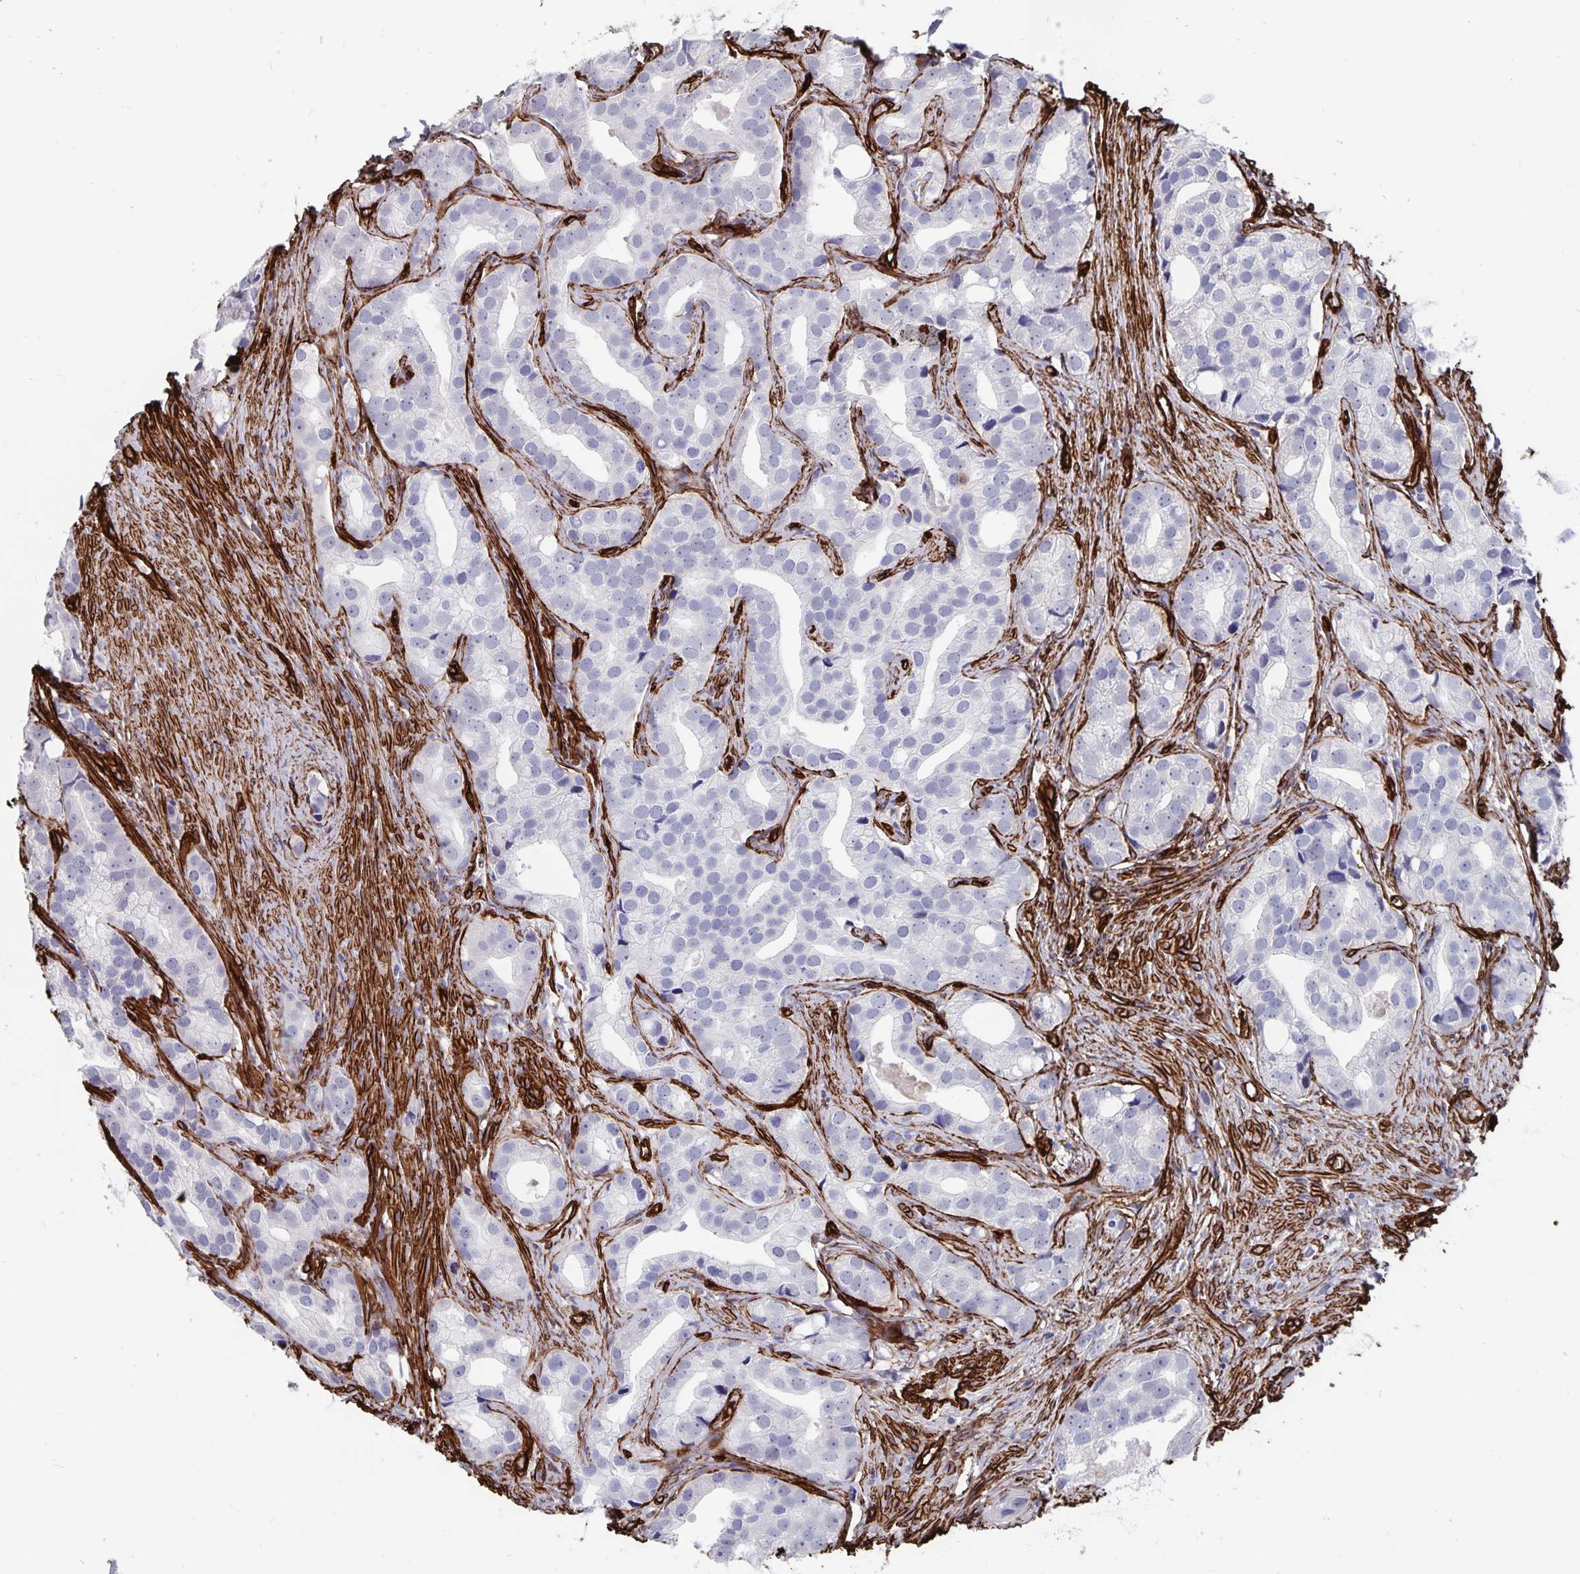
{"staining": {"intensity": "negative", "quantity": "none", "location": "none"}, "tissue": "prostate cancer", "cell_type": "Tumor cells", "image_type": "cancer", "snomed": [{"axis": "morphology", "description": "Adenocarcinoma, High grade"}, {"axis": "topography", "description": "Prostate"}], "caption": "Human prostate high-grade adenocarcinoma stained for a protein using immunohistochemistry (IHC) exhibits no expression in tumor cells.", "gene": "DCHS2", "patient": {"sex": "male", "age": 75}}